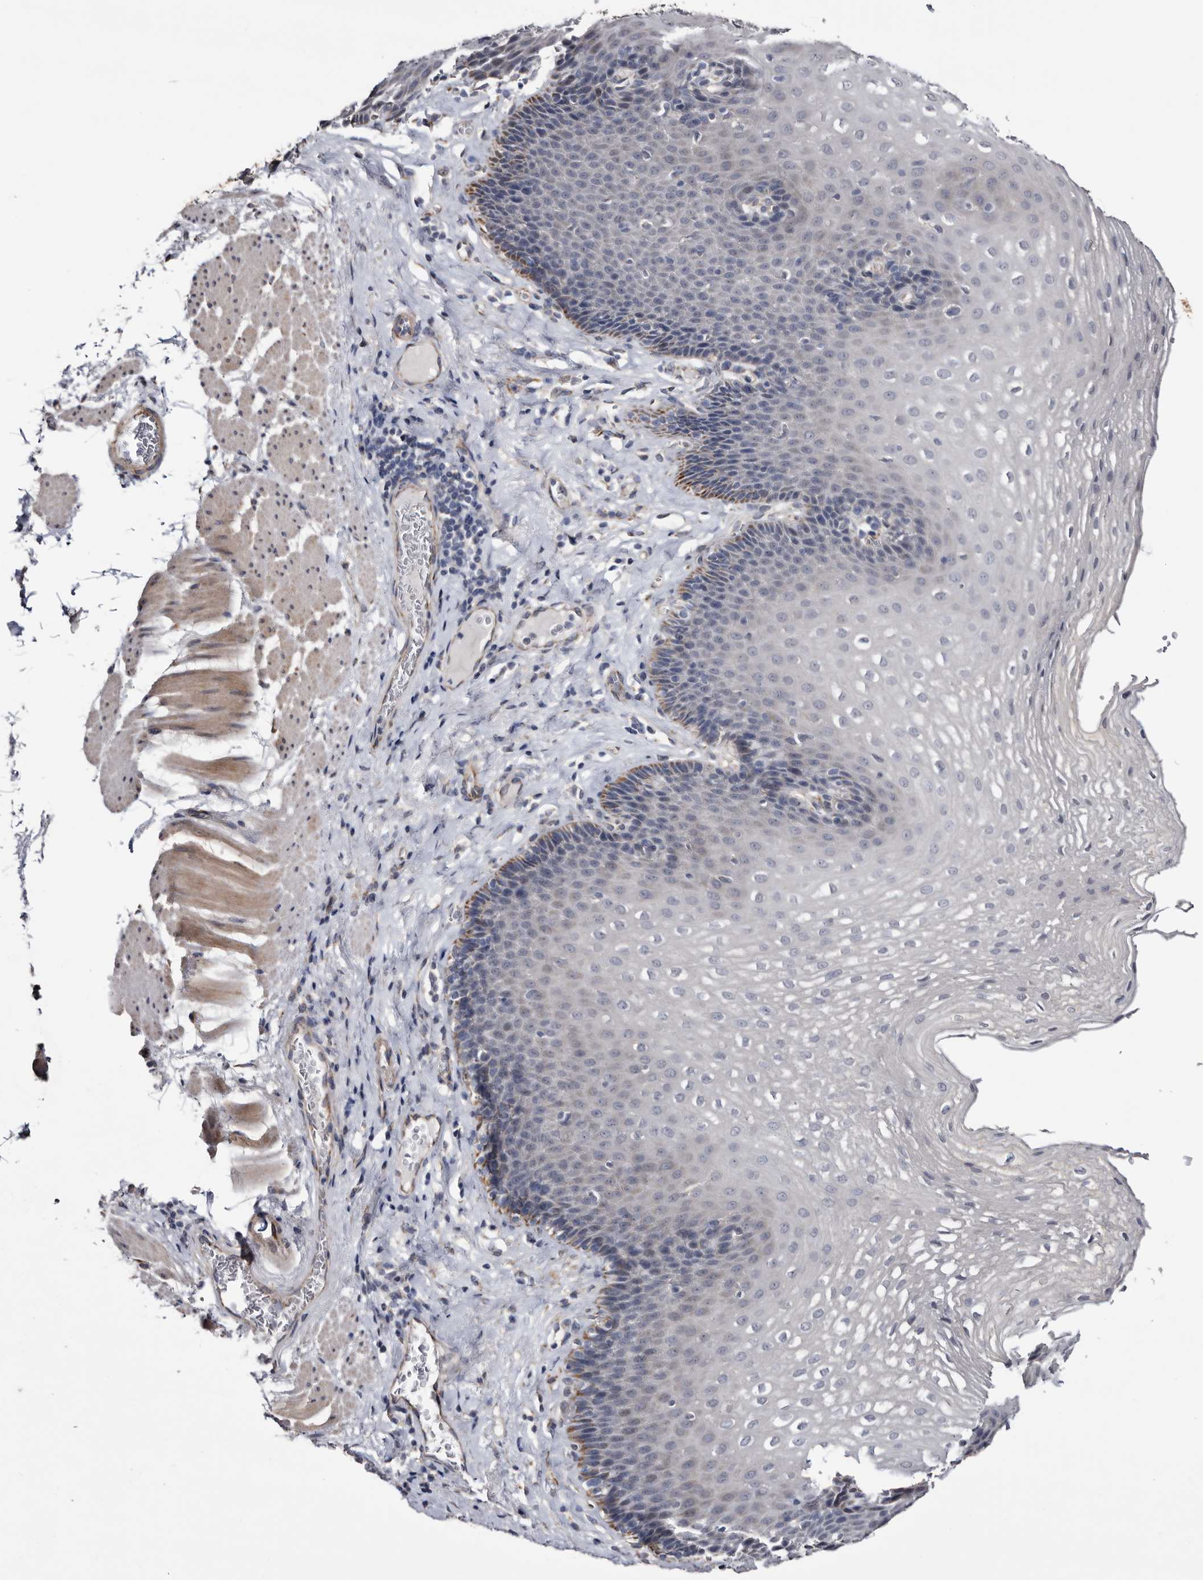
{"staining": {"intensity": "moderate", "quantity": "<25%", "location": "cytoplasmic/membranous"}, "tissue": "esophagus", "cell_type": "Squamous epithelial cells", "image_type": "normal", "snomed": [{"axis": "morphology", "description": "Normal tissue, NOS"}, {"axis": "topography", "description": "Esophagus"}], "caption": "Esophagus stained with immunohistochemistry exhibits moderate cytoplasmic/membranous staining in approximately <25% of squamous epithelial cells. The staining is performed using DAB (3,3'-diaminobenzidine) brown chromogen to label protein expression. The nuclei are counter-stained blue using hematoxylin.", "gene": "ARMCX2", "patient": {"sex": "female", "age": 66}}